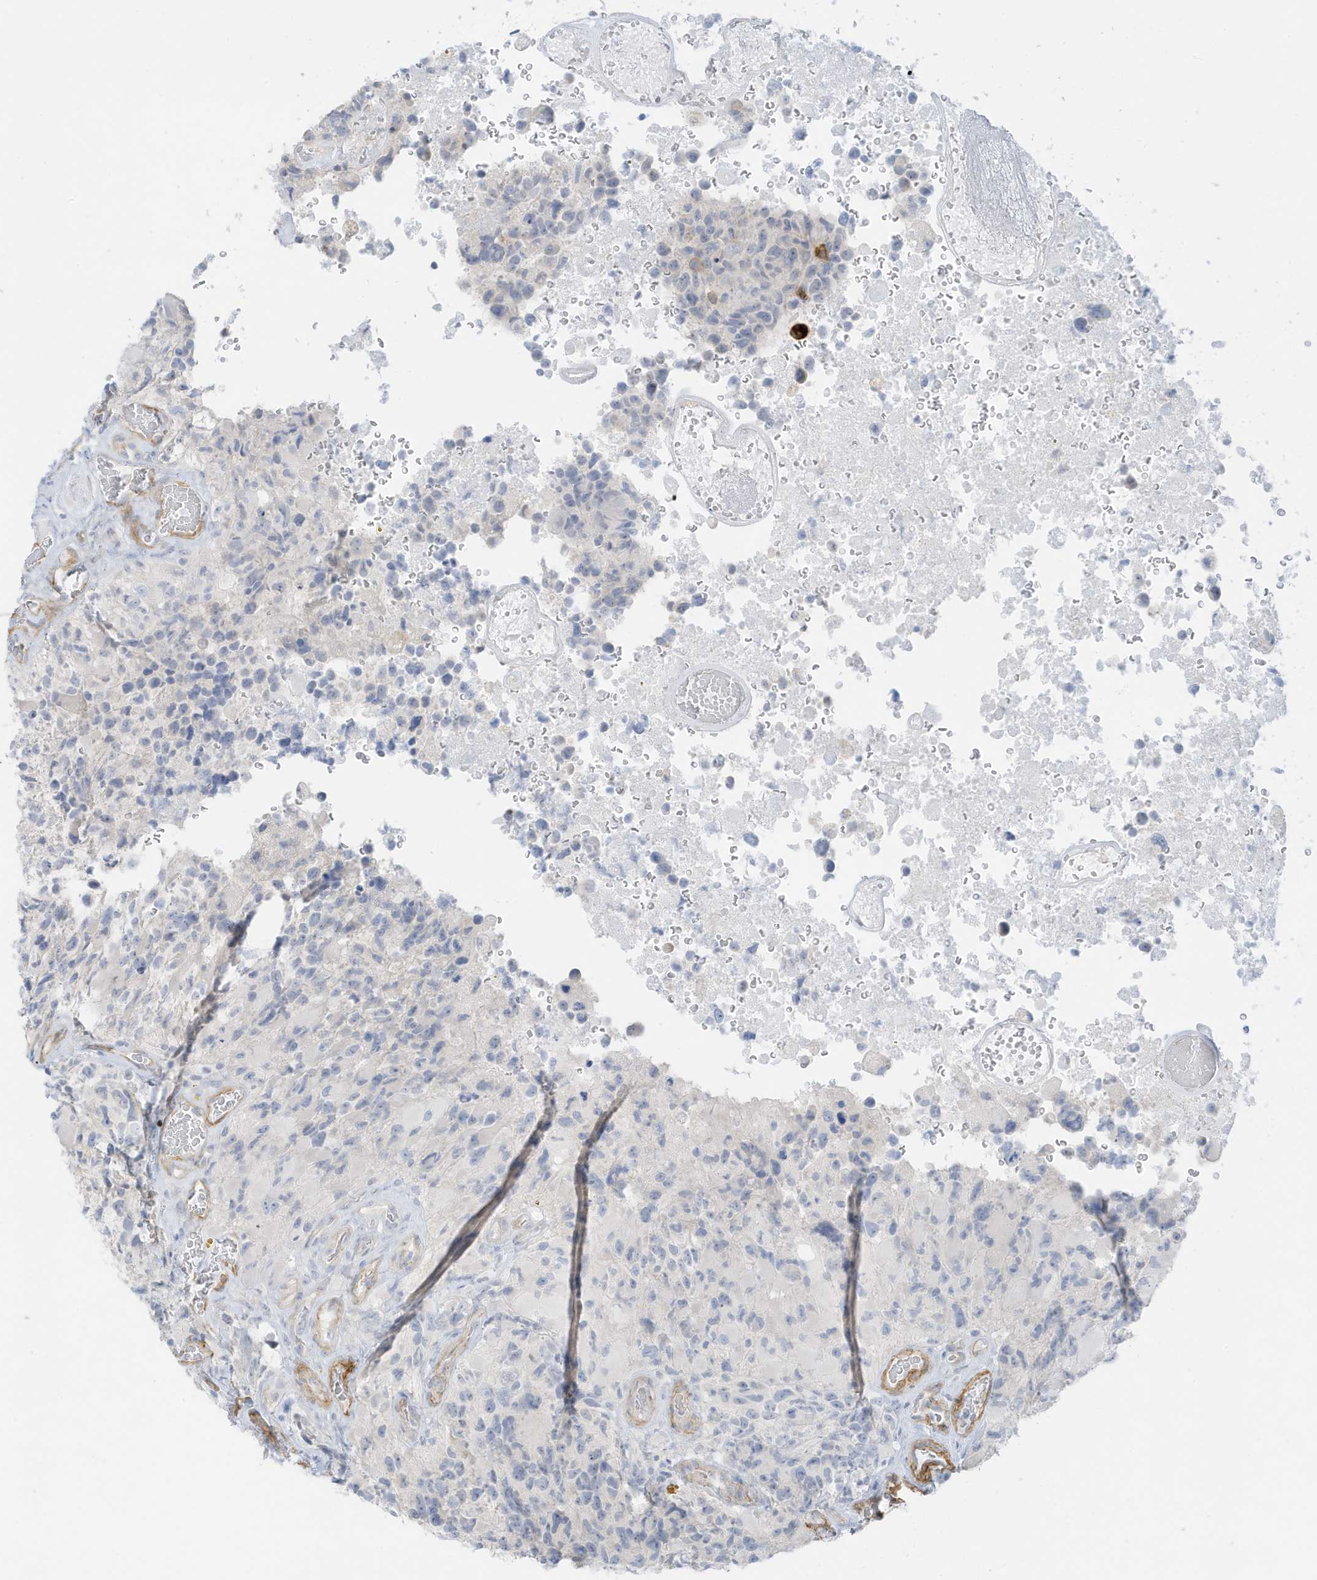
{"staining": {"intensity": "negative", "quantity": "none", "location": "none"}, "tissue": "glioma", "cell_type": "Tumor cells", "image_type": "cancer", "snomed": [{"axis": "morphology", "description": "Glioma, malignant, High grade"}, {"axis": "topography", "description": "Brain"}], "caption": "DAB (3,3'-diaminobenzidine) immunohistochemical staining of malignant glioma (high-grade) displays no significant expression in tumor cells.", "gene": "SLC22A13", "patient": {"sex": "male", "age": 69}}